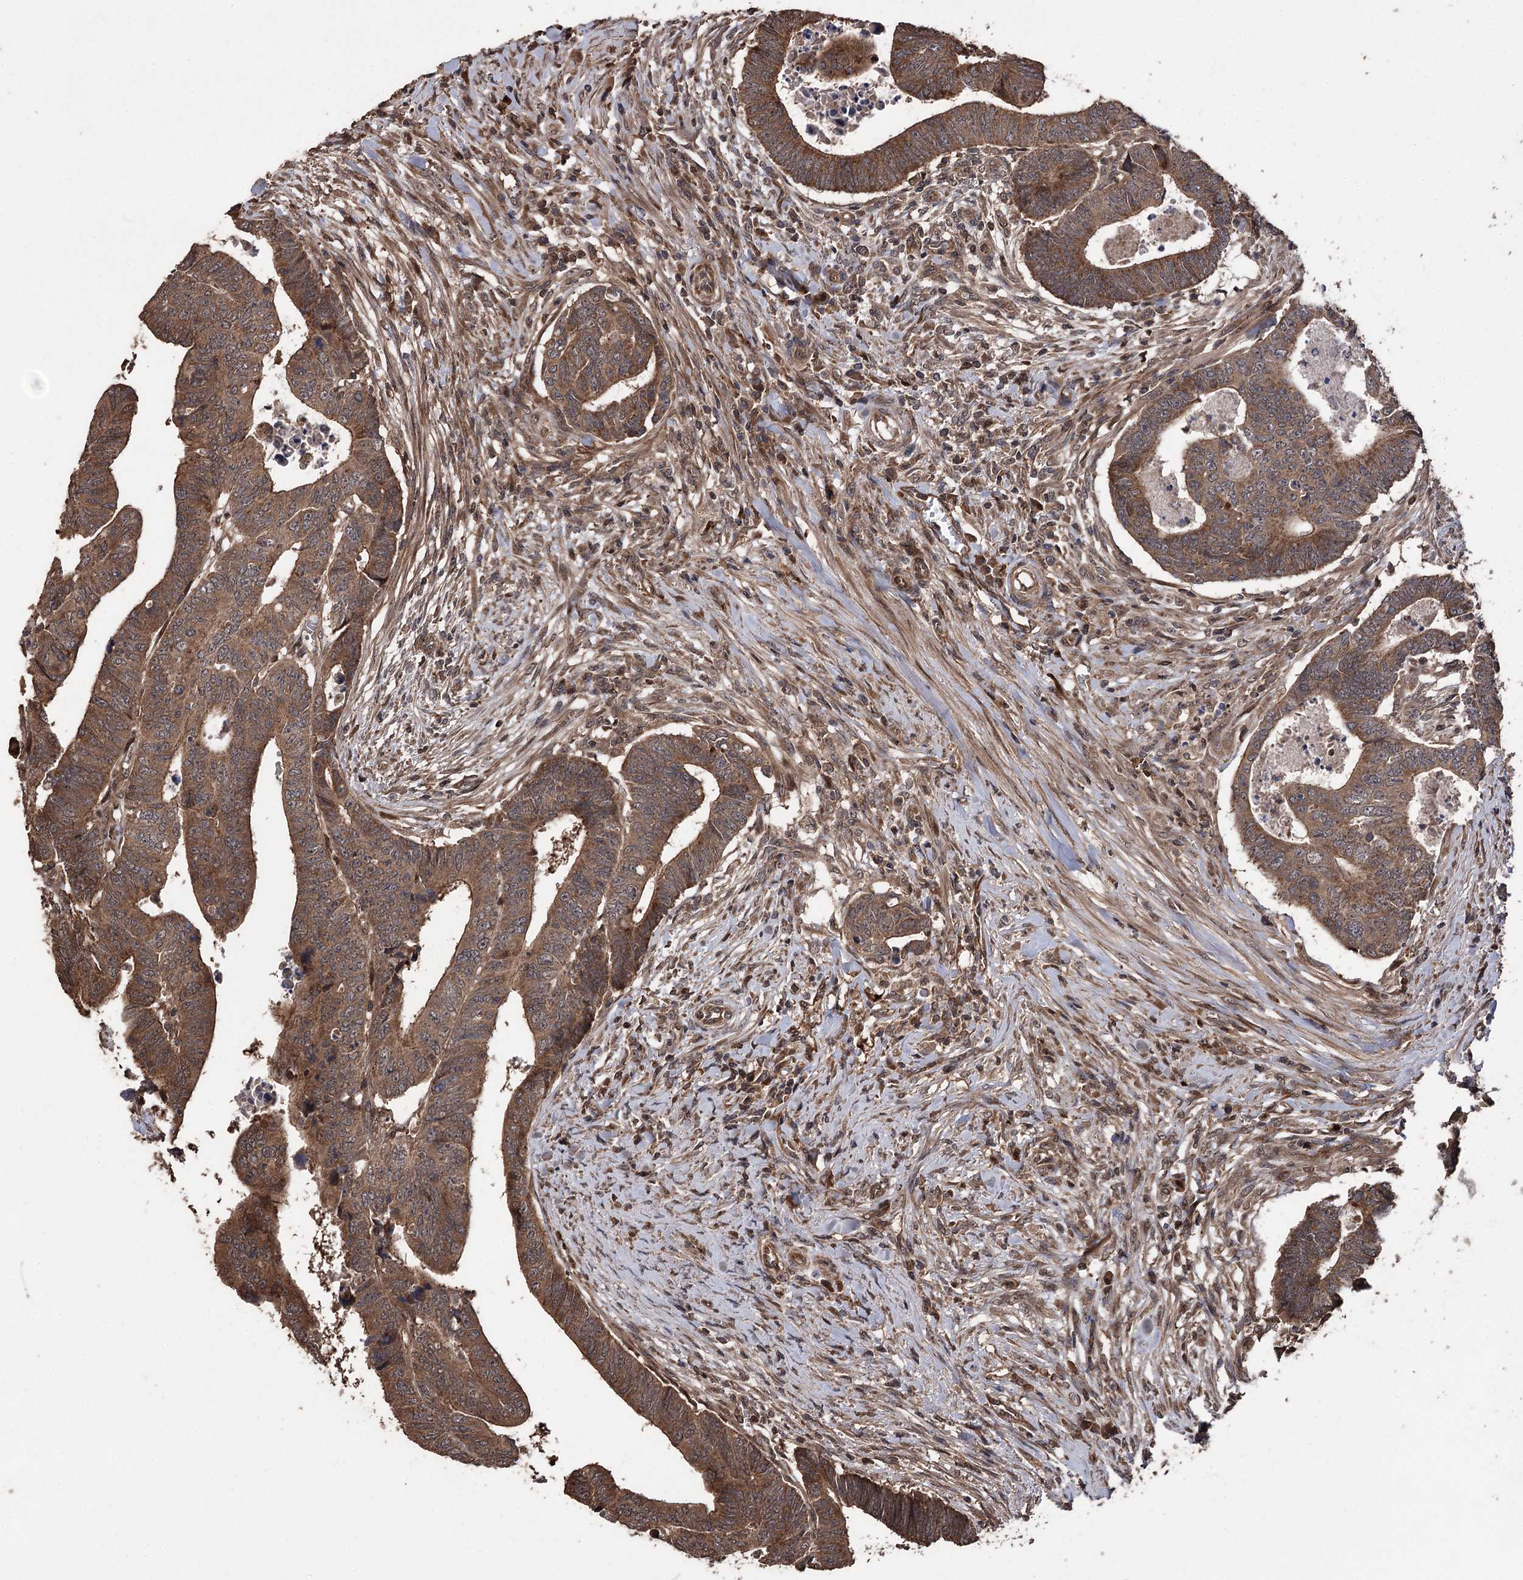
{"staining": {"intensity": "moderate", "quantity": ">75%", "location": "cytoplasmic/membranous"}, "tissue": "colorectal cancer", "cell_type": "Tumor cells", "image_type": "cancer", "snomed": [{"axis": "morphology", "description": "Normal tissue, NOS"}, {"axis": "morphology", "description": "Adenocarcinoma, NOS"}, {"axis": "topography", "description": "Rectum"}], "caption": "The micrograph demonstrates immunohistochemical staining of adenocarcinoma (colorectal). There is moderate cytoplasmic/membranous positivity is present in approximately >75% of tumor cells.", "gene": "RASSF3", "patient": {"sex": "female", "age": 65}}